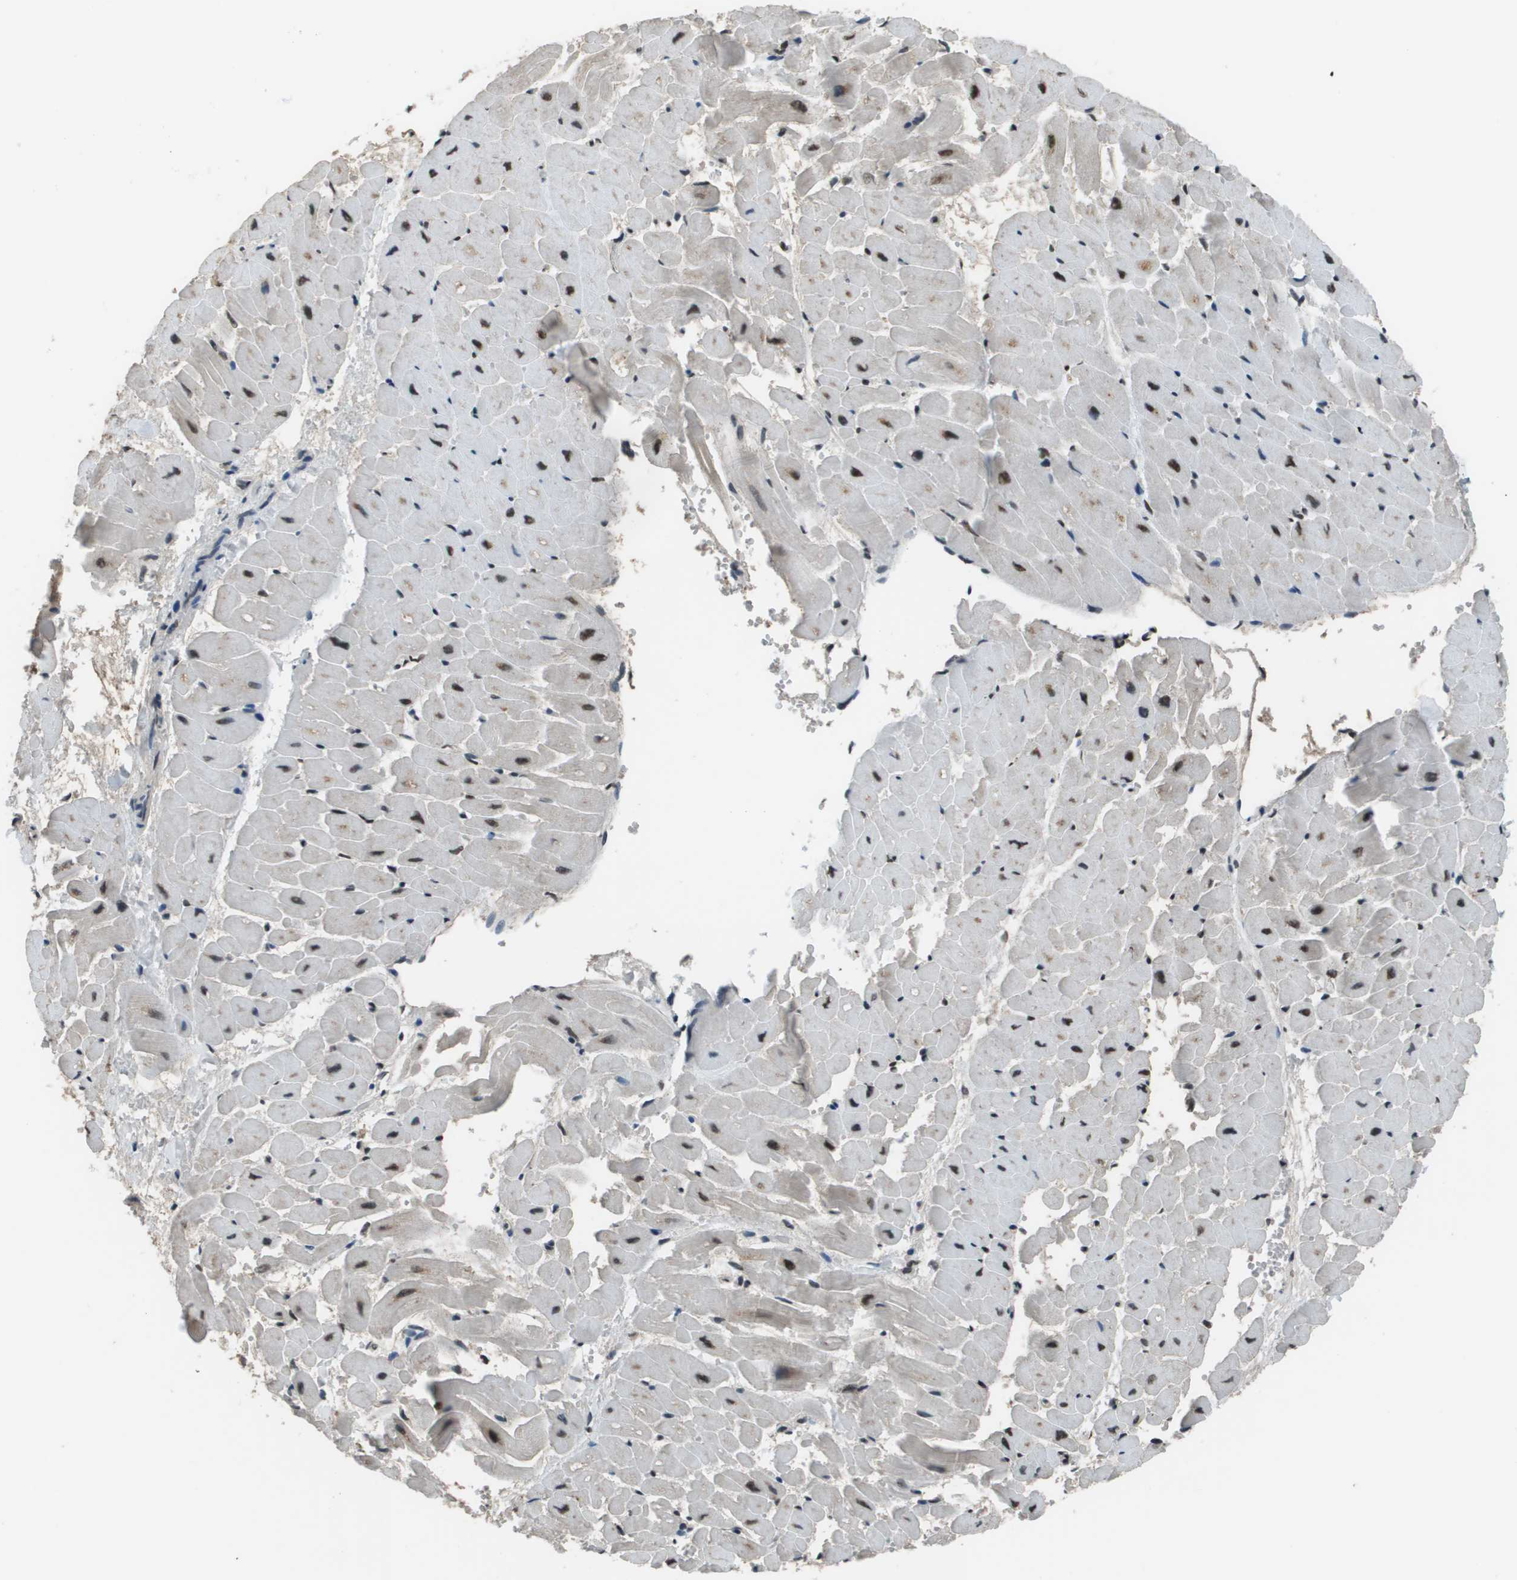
{"staining": {"intensity": "moderate", "quantity": "25%-75%", "location": "nuclear"}, "tissue": "heart muscle", "cell_type": "Cardiomyocytes", "image_type": "normal", "snomed": [{"axis": "morphology", "description": "Normal tissue, NOS"}, {"axis": "topography", "description": "Heart"}], "caption": "High-power microscopy captured an immunohistochemistry photomicrograph of benign heart muscle, revealing moderate nuclear expression in approximately 25%-75% of cardiomyocytes.", "gene": "THRAP3", "patient": {"sex": "male", "age": 45}}